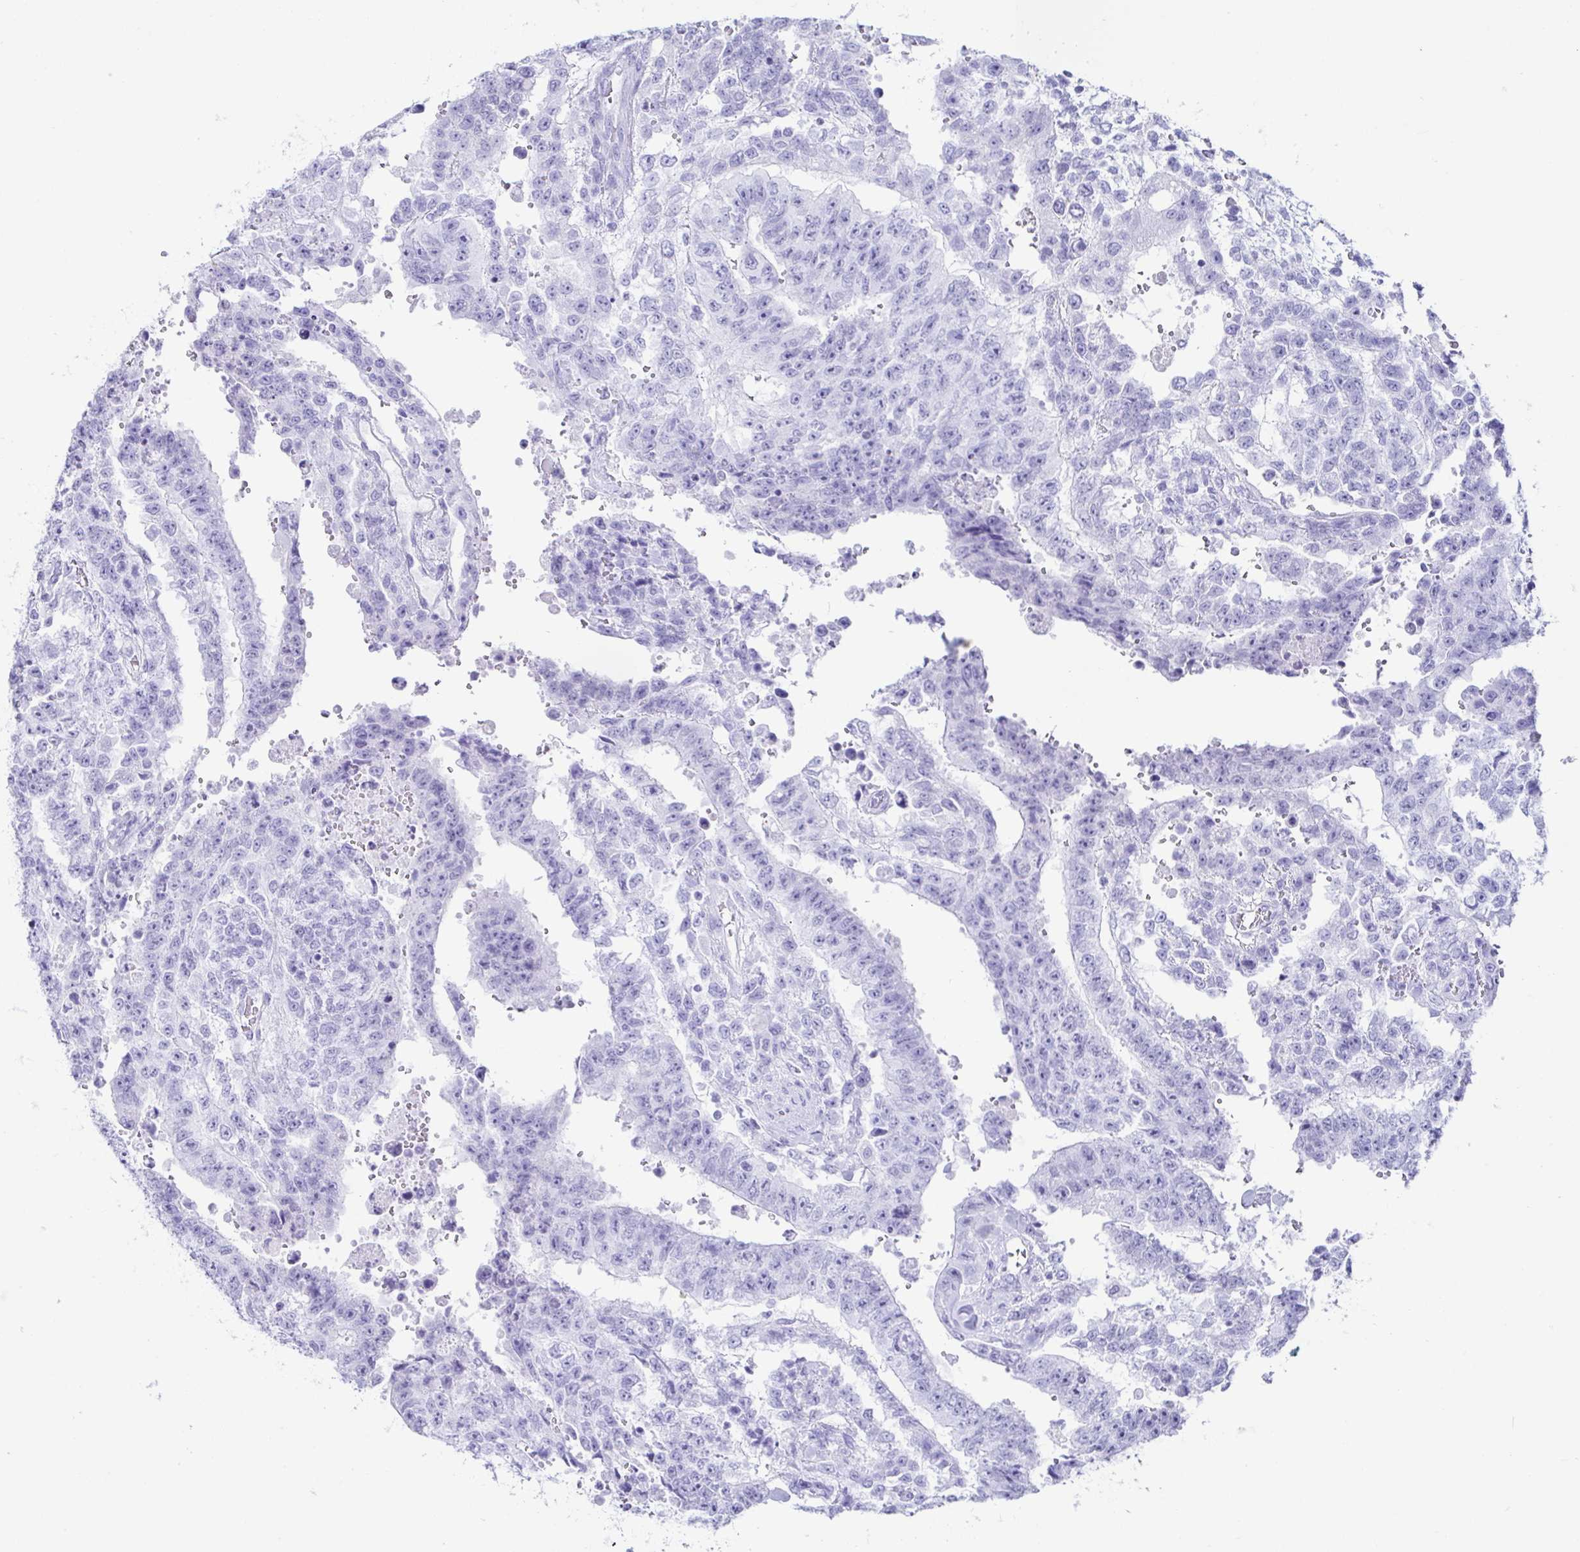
{"staining": {"intensity": "negative", "quantity": "none", "location": "none"}, "tissue": "testis cancer", "cell_type": "Tumor cells", "image_type": "cancer", "snomed": [{"axis": "morphology", "description": "Carcinoma, Embryonal, NOS"}, {"axis": "topography", "description": "Testis"}], "caption": "Testis cancer was stained to show a protein in brown. There is no significant positivity in tumor cells.", "gene": "CD164L2", "patient": {"sex": "male", "age": 24}}